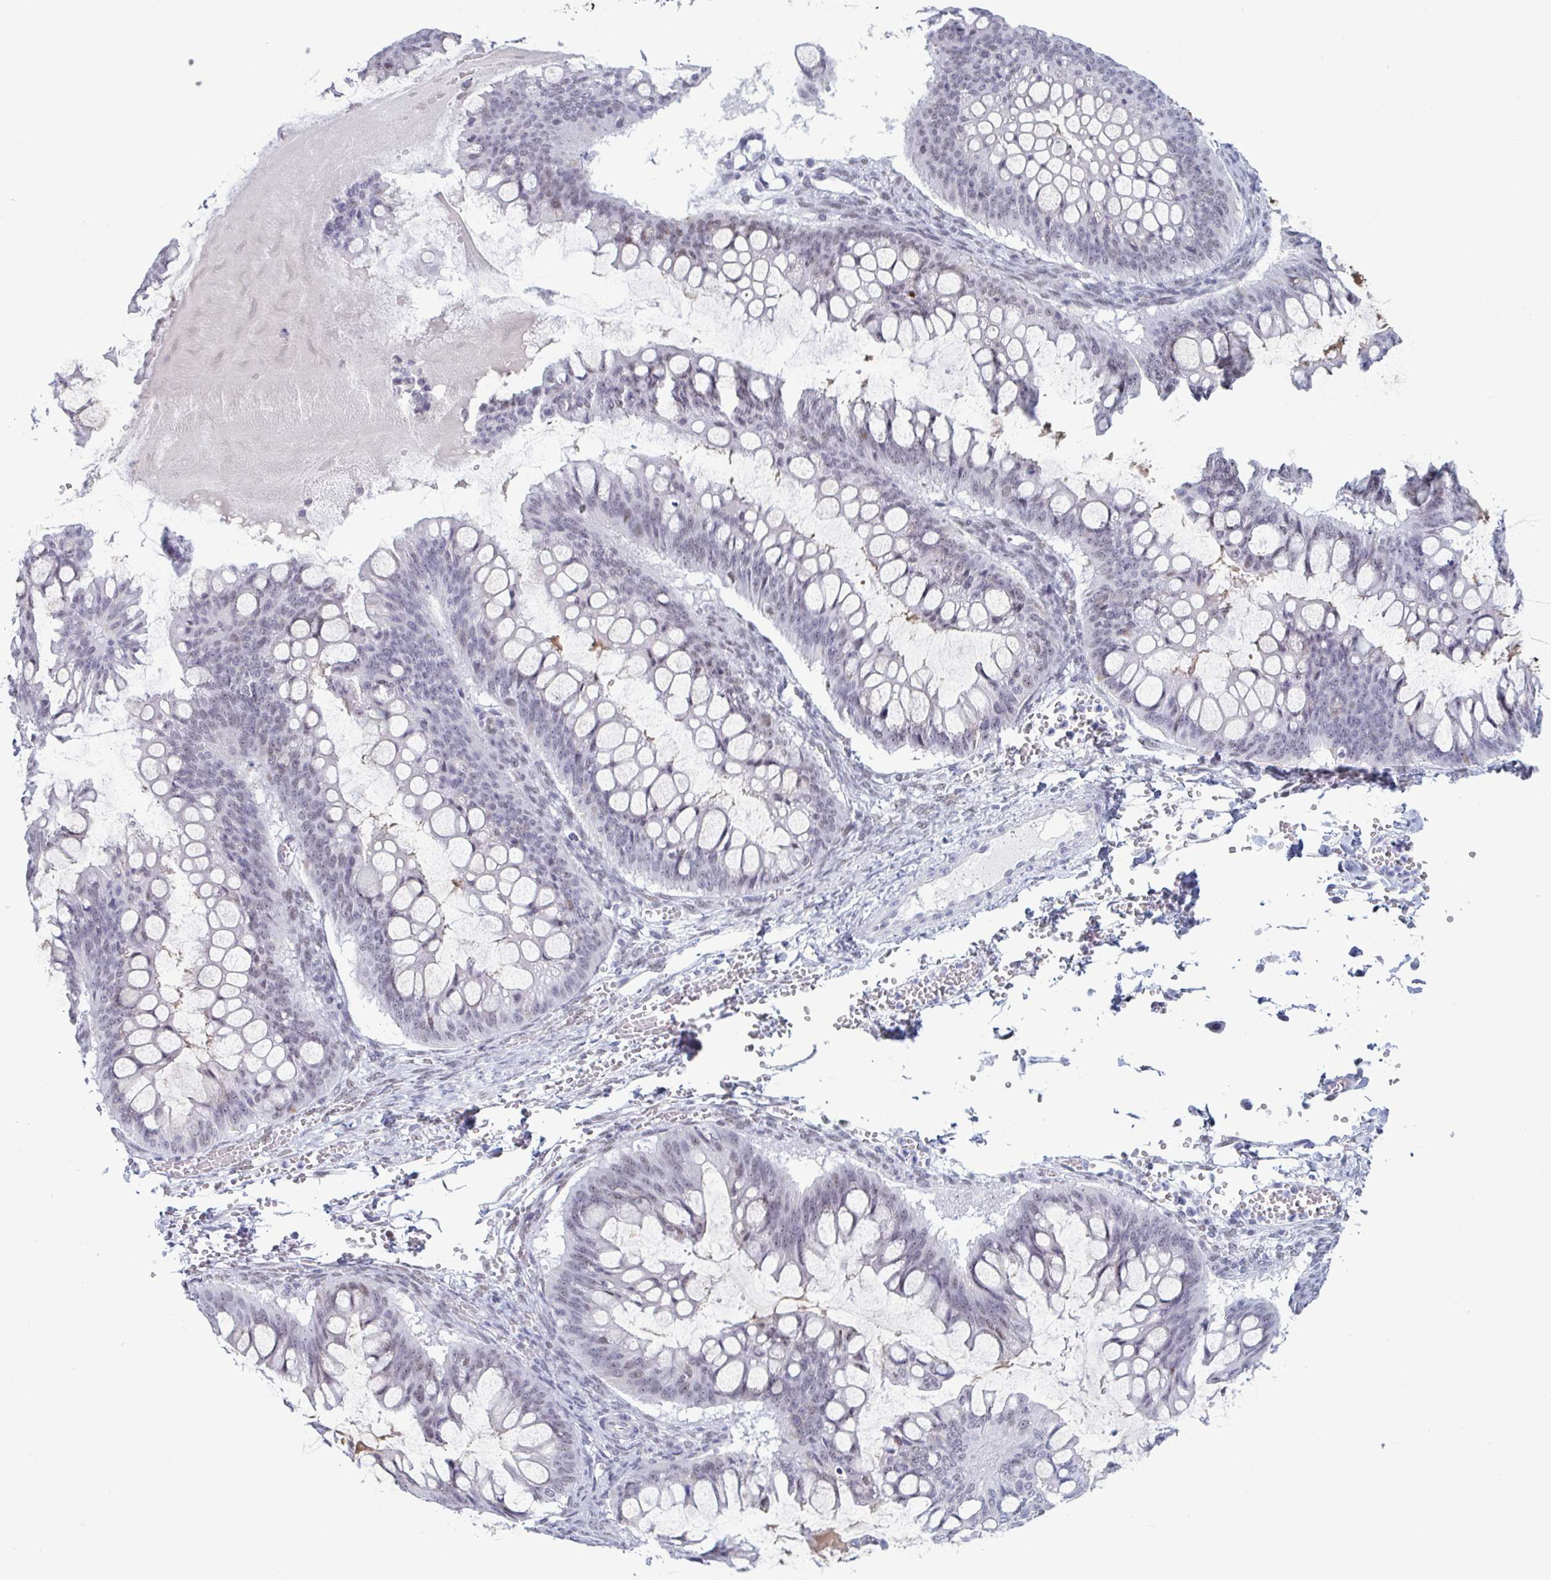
{"staining": {"intensity": "negative", "quantity": "none", "location": "none"}, "tissue": "ovarian cancer", "cell_type": "Tumor cells", "image_type": "cancer", "snomed": [{"axis": "morphology", "description": "Cystadenocarcinoma, mucinous, NOS"}, {"axis": "topography", "description": "Ovary"}], "caption": "Image shows no significant protein staining in tumor cells of mucinous cystadenocarcinoma (ovarian). Nuclei are stained in blue.", "gene": "MSMB", "patient": {"sex": "female", "age": 73}}